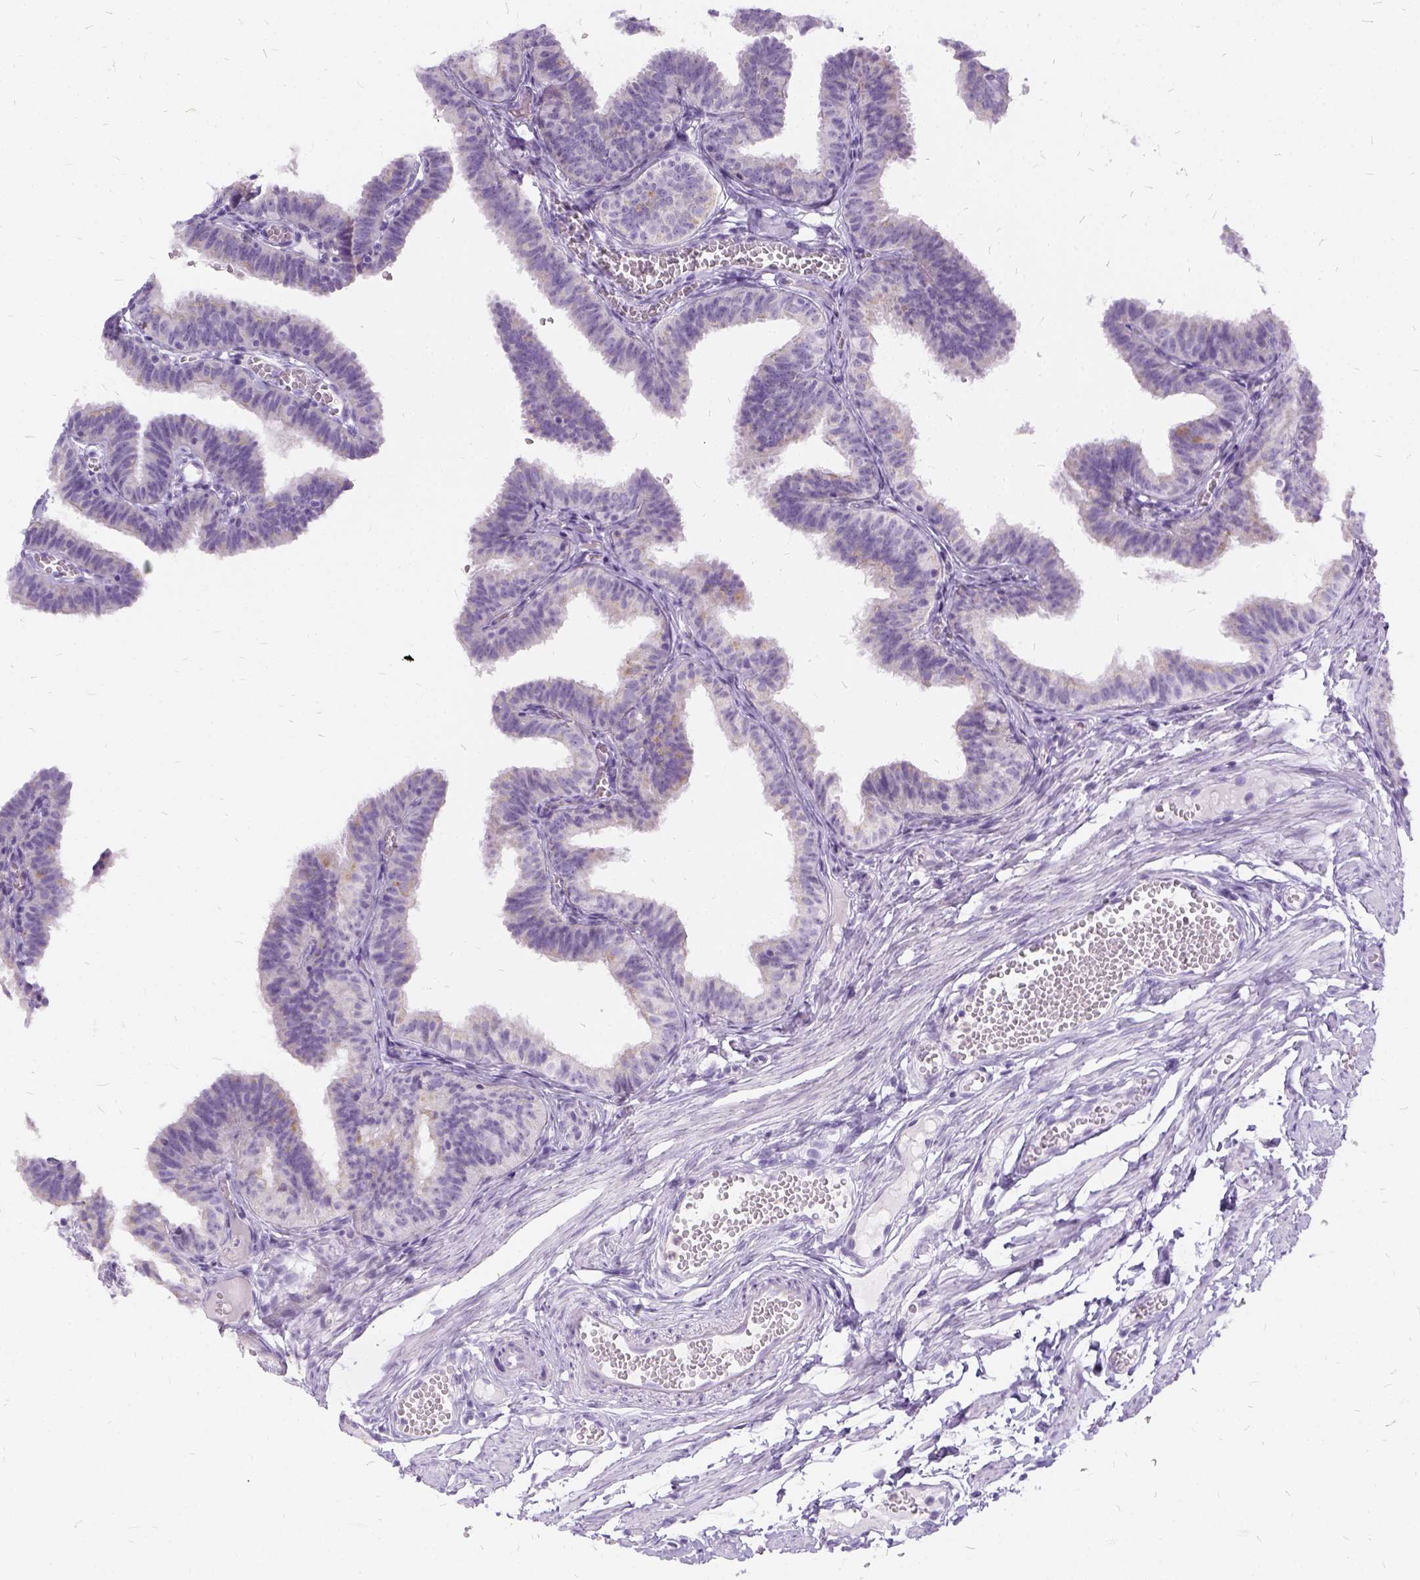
{"staining": {"intensity": "weak", "quantity": "<25%", "location": "cytoplasmic/membranous"}, "tissue": "fallopian tube", "cell_type": "Glandular cells", "image_type": "normal", "snomed": [{"axis": "morphology", "description": "Normal tissue, NOS"}, {"axis": "topography", "description": "Fallopian tube"}], "caption": "This is a micrograph of IHC staining of unremarkable fallopian tube, which shows no staining in glandular cells.", "gene": "FDX1", "patient": {"sex": "female", "age": 25}}